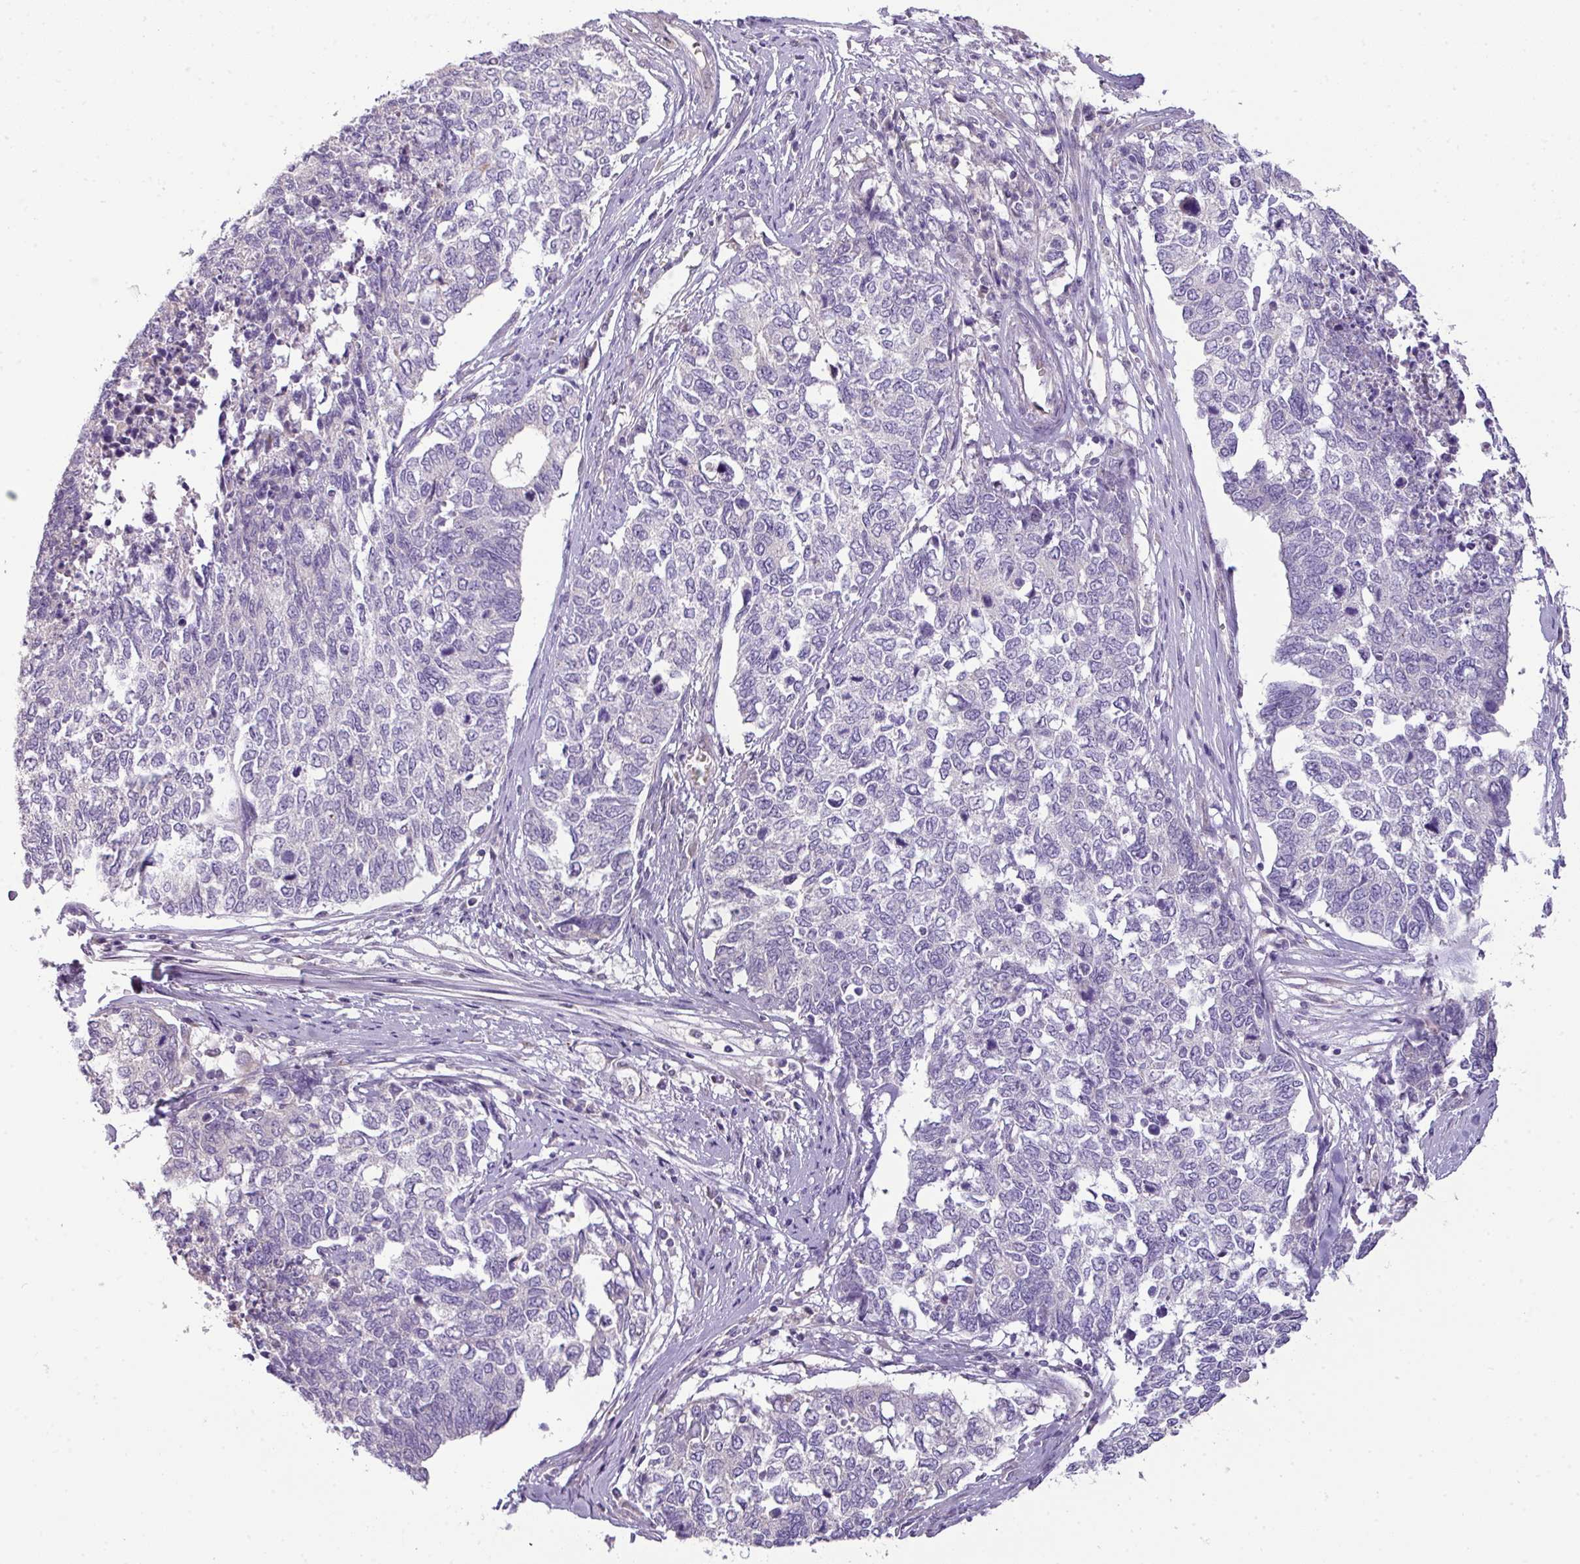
{"staining": {"intensity": "negative", "quantity": "none", "location": "none"}, "tissue": "cervical cancer", "cell_type": "Tumor cells", "image_type": "cancer", "snomed": [{"axis": "morphology", "description": "Squamous cell carcinoma, NOS"}, {"axis": "topography", "description": "Cervix"}], "caption": "IHC of human cervical cancer reveals no expression in tumor cells. (DAB (3,3'-diaminobenzidine) immunohistochemistry visualized using brightfield microscopy, high magnification).", "gene": "PIK3R5", "patient": {"sex": "female", "age": 63}}